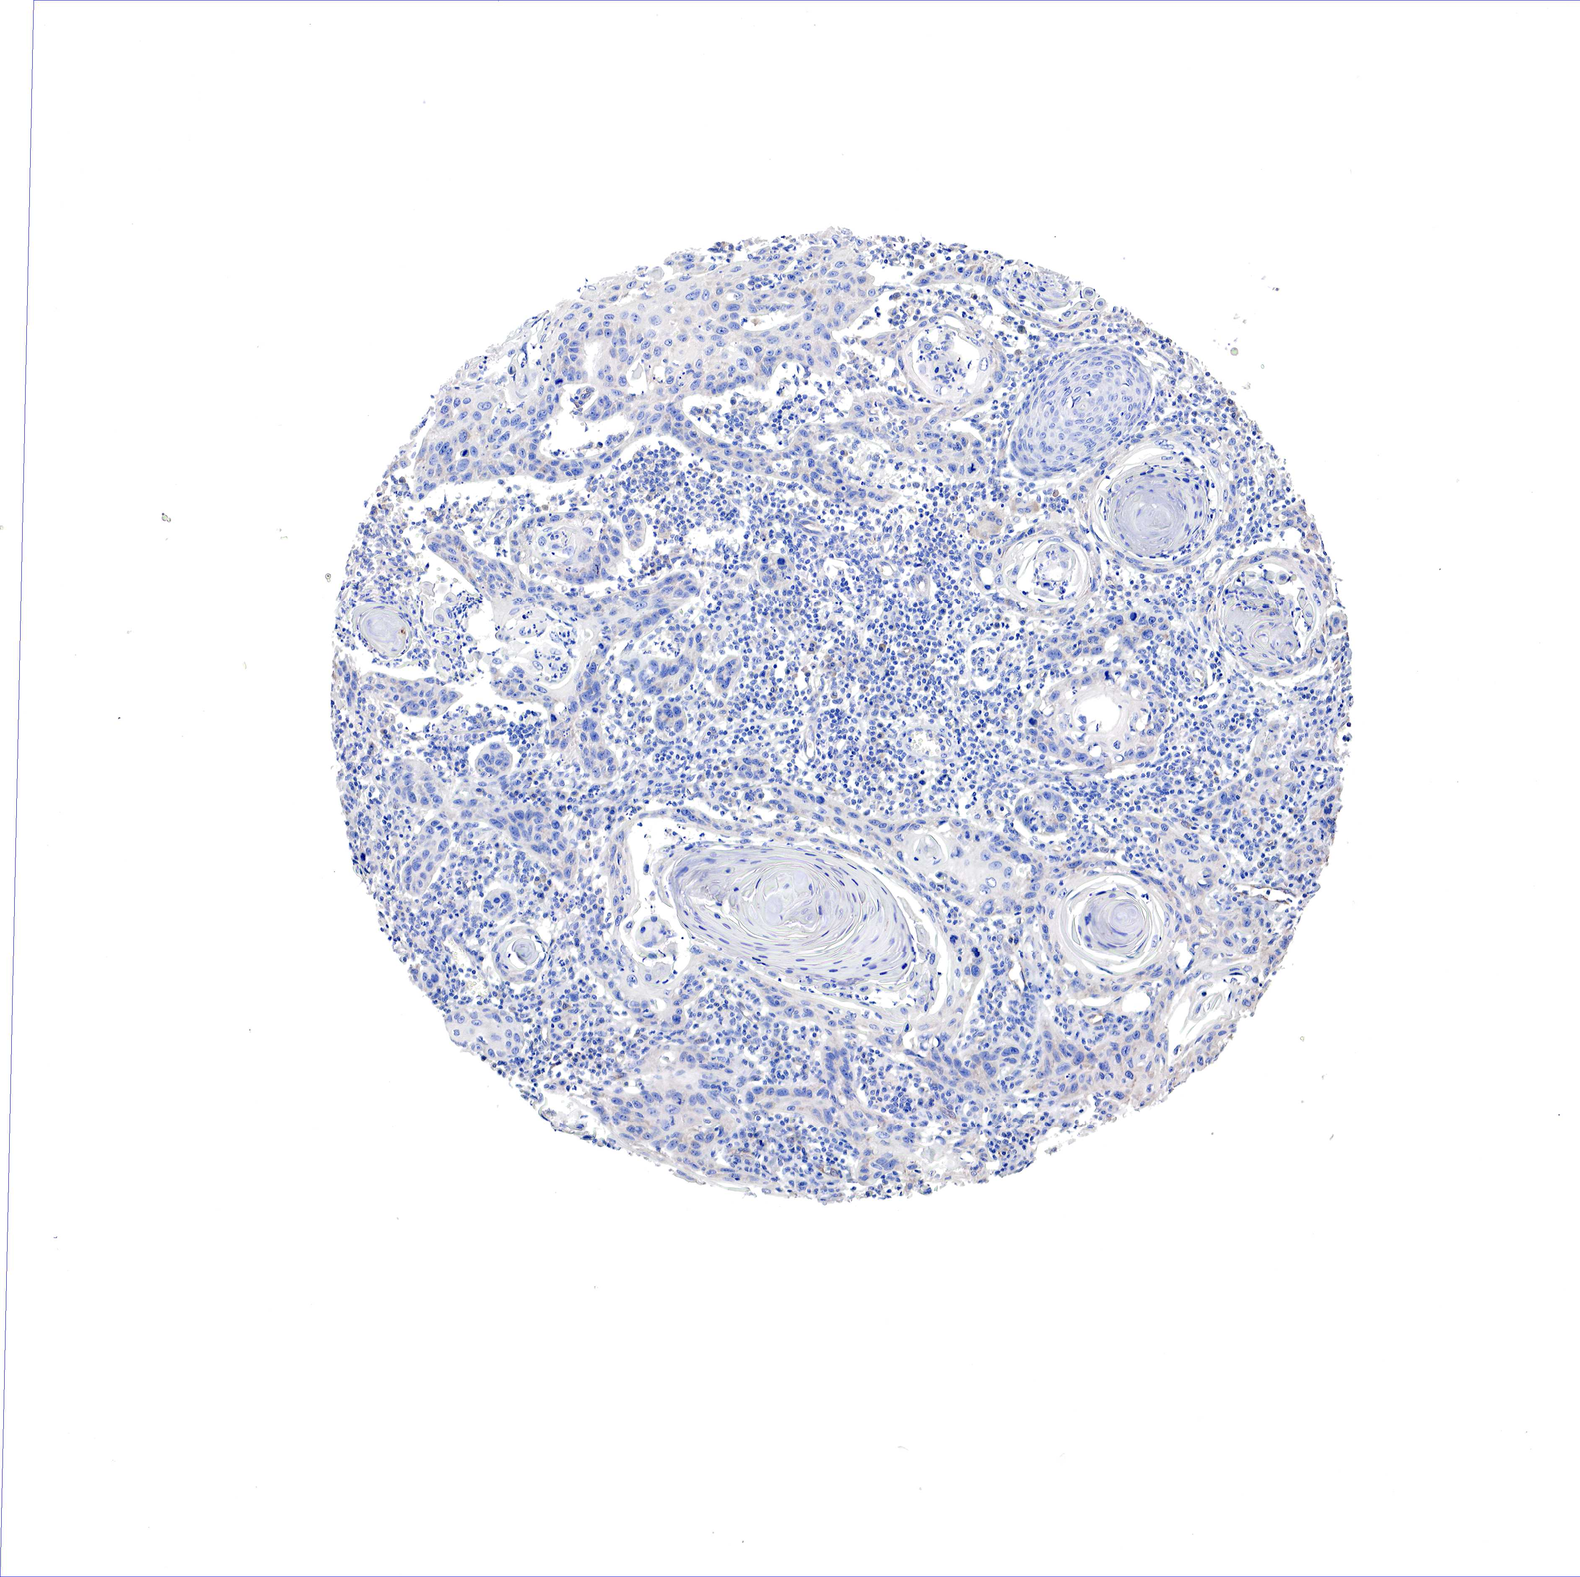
{"staining": {"intensity": "negative", "quantity": "none", "location": "none"}, "tissue": "skin cancer", "cell_type": "Tumor cells", "image_type": "cancer", "snomed": [{"axis": "morphology", "description": "Squamous cell carcinoma, NOS"}, {"axis": "topography", "description": "Skin"}], "caption": "Immunohistochemistry (IHC) histopathology image of squamous cell carcinoma (skin) stained for a protein (brown), which demonstrates no expression in tumor cells. (DAB (3,3'-diaminobenzidine) immunohistochemistry (IHC), high magnification).", "gene": "RDX", "patient": {"sex": "female", "age": 74}}